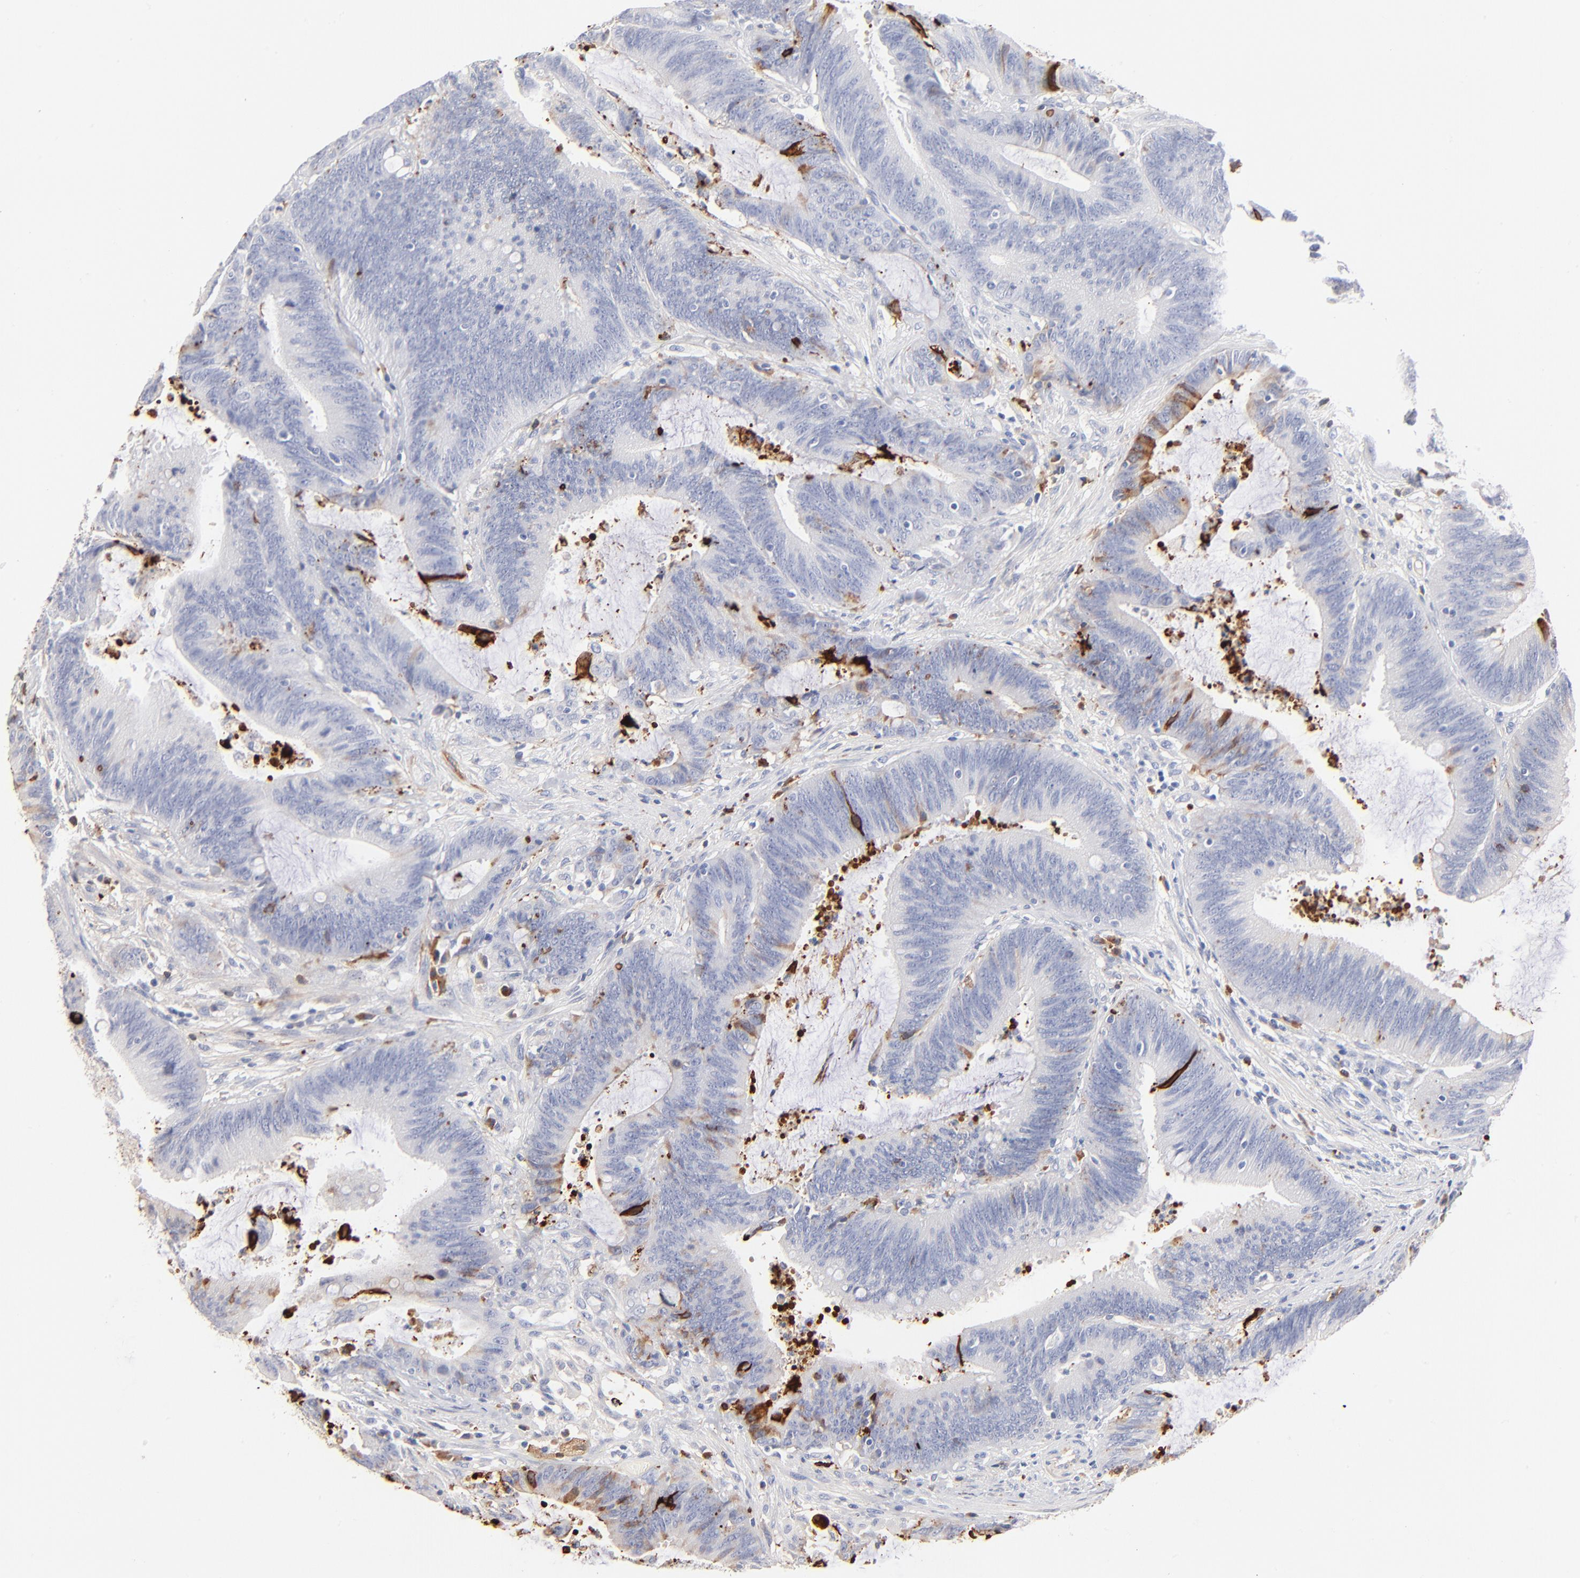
{"staining": {"intensity": "negative", "quantity": "none", "location": "none"}, "tissue": "colorectal cancer", "cell_type": "Tumor cells", "image_type": "cancer", "snomed": [{"axis": "morphology", "description": "Adenocarcinoma, NOS"}, {"axis": "topography", "description": "Rectum"}], "caption": "High power microscopy photomicrograph of an immunohistochemistry (IHC) histopathology image of colorectal adenocarcinoma, revealing no significant staining in tumor cells.", "gene": "APOH", "patient": {"sex": "female", "age": 66}}